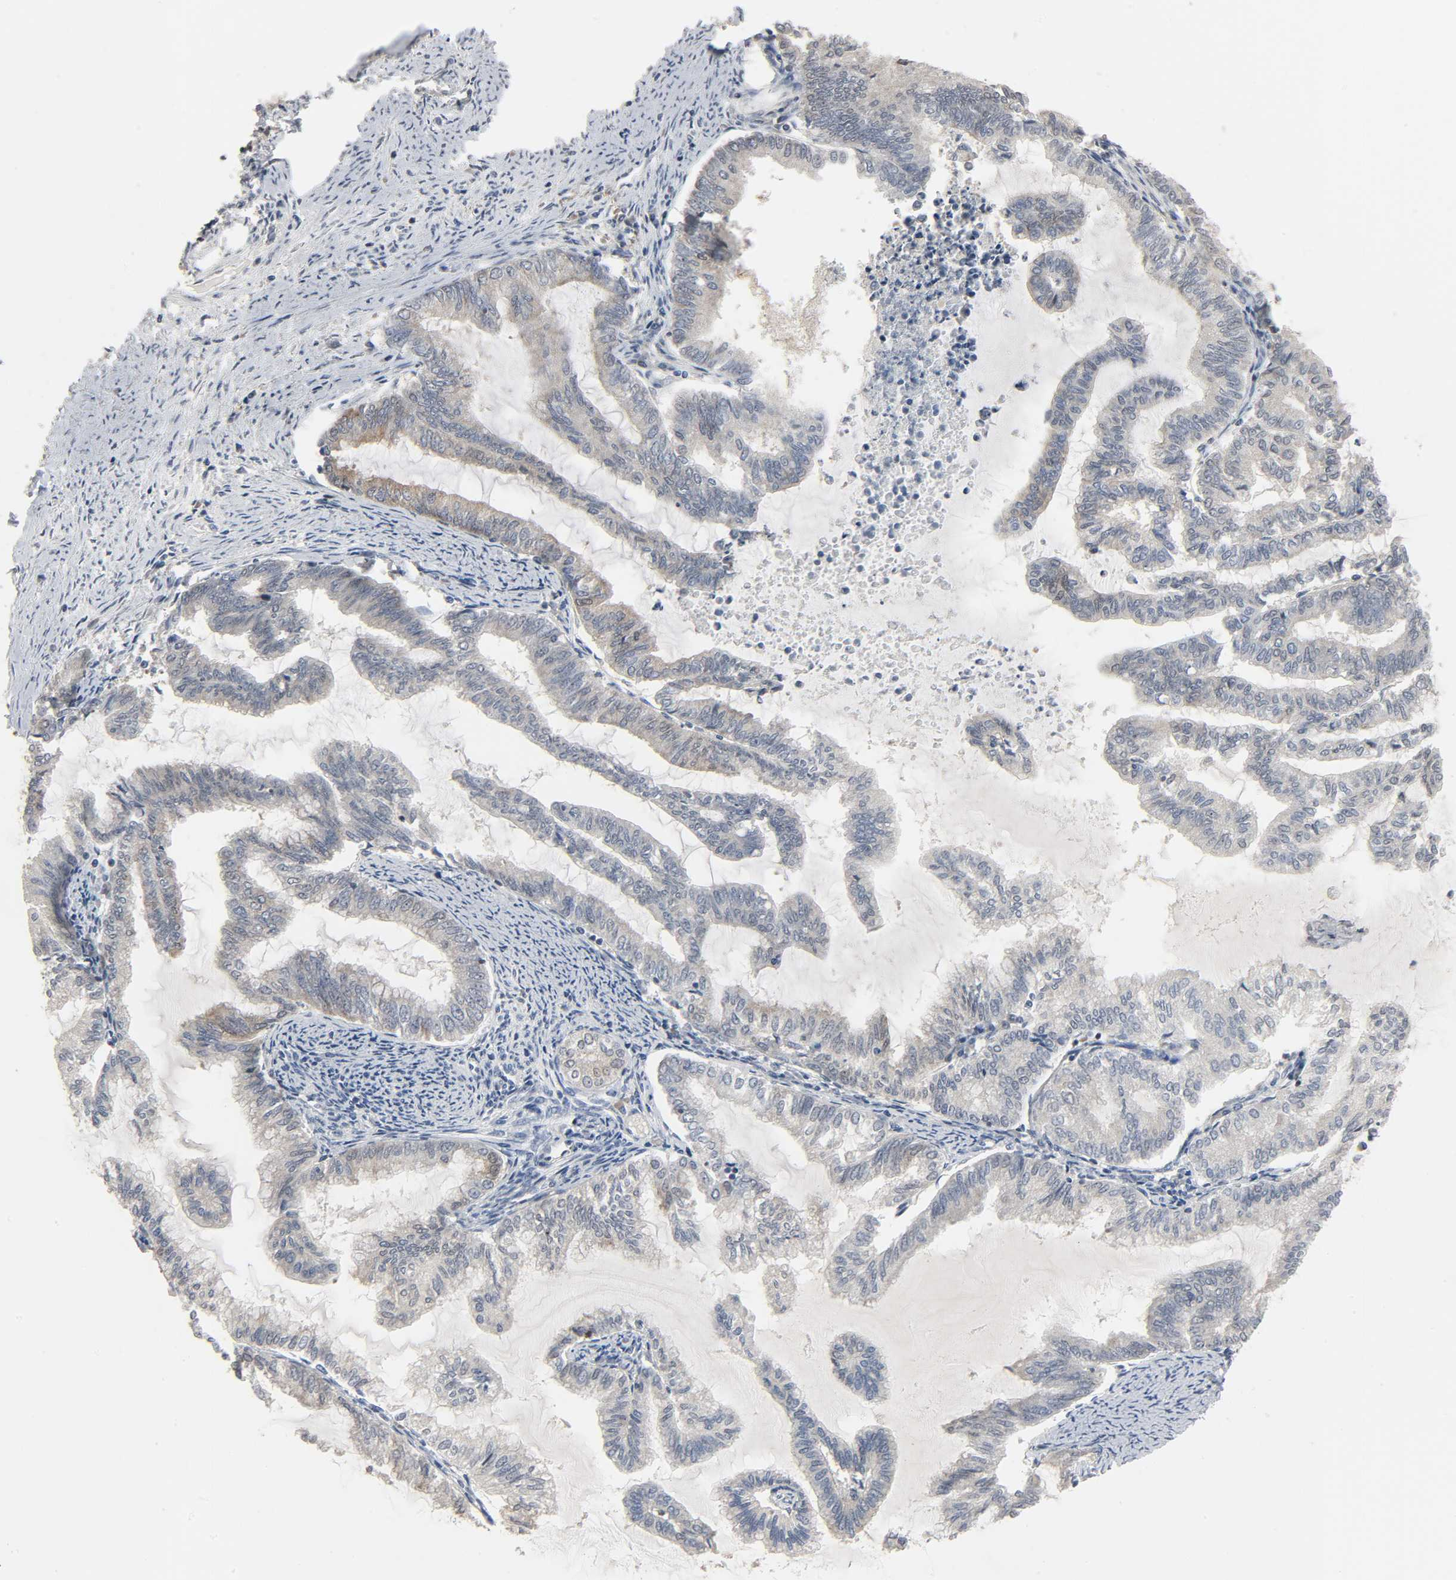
{"staining": {"intensity": "moderate", "quantity": "<25%", "location": "cytoplasmic/membranous"}, "tissue": "endometrial cancer", "cell_type": "Tumor cells", "image_type": "cancer", "snomed": [{"axis": "morphology", "description": "Adenocarcinoma, NOS"}, {"axis": "topography", "description": "Endometrium"}], "caption": "Immunohistochemistry of endometrial adenocarcinoma demonstrates low levels of moderate cytoplasmic/membranous expression in about <25% of tumor cells.", "gene": "PLEKHA2", "patient": {"sex": "female", "age": 79}}